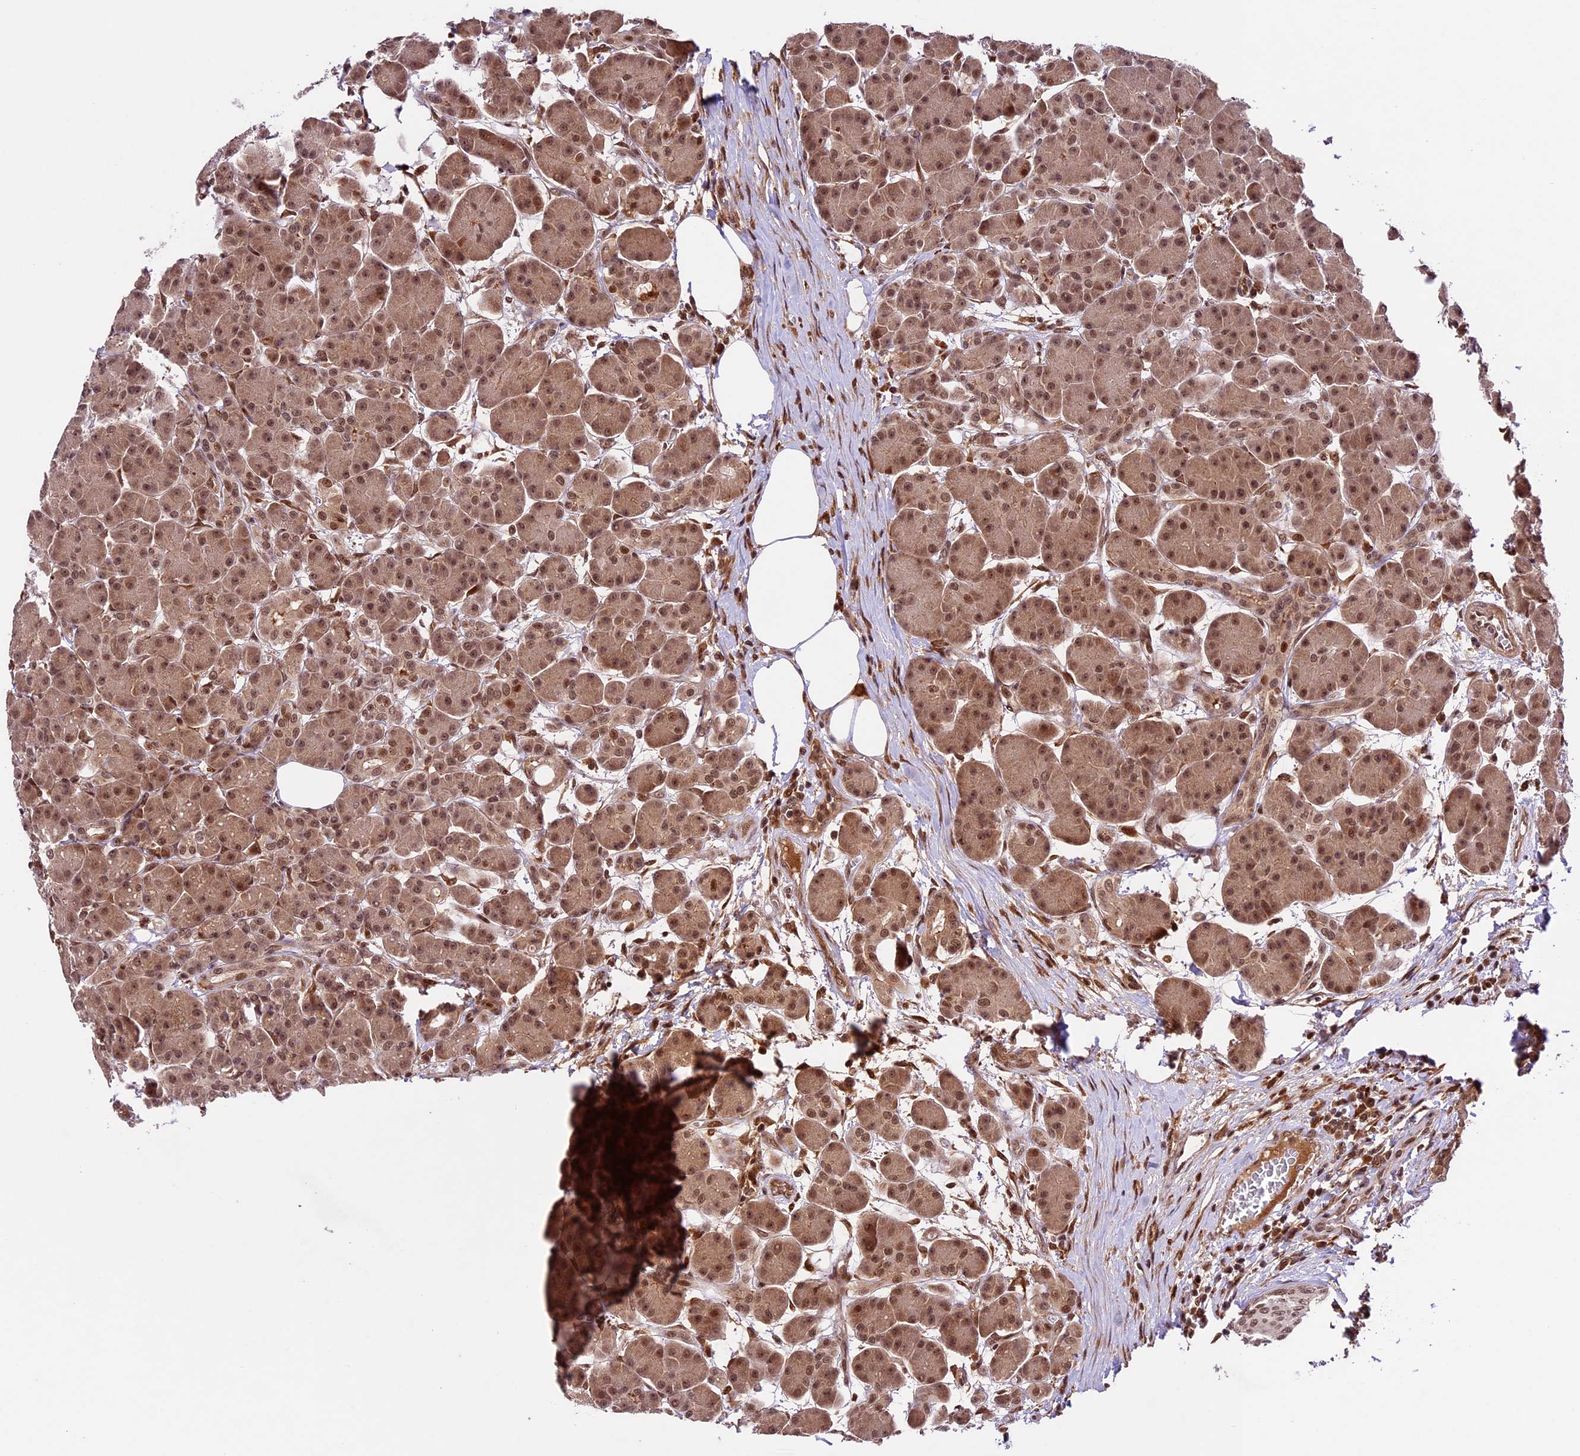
{"staining": {"intensity": "moderate", "quantity": ">75%", "location": "cytoplasmic/membranous,nuclear"}, "tissue": "pancreas", "cell_type": "Exocrine glandular cells", "image_type": "normal", "snomed": [{"axis": "morphology", "description": "Normal tissue, NOS"}, {"axis": "topography", "description": "Pancreas"}], "caption": "High-power microscopy captured an IHC image of benign pancreas, revealing moderate cytoplasmic/membranous,nuclear expression in about >75% of exocrine glandular cells.", "gene": "DHX38", "patient": {"sex": "male", "age": 63}}